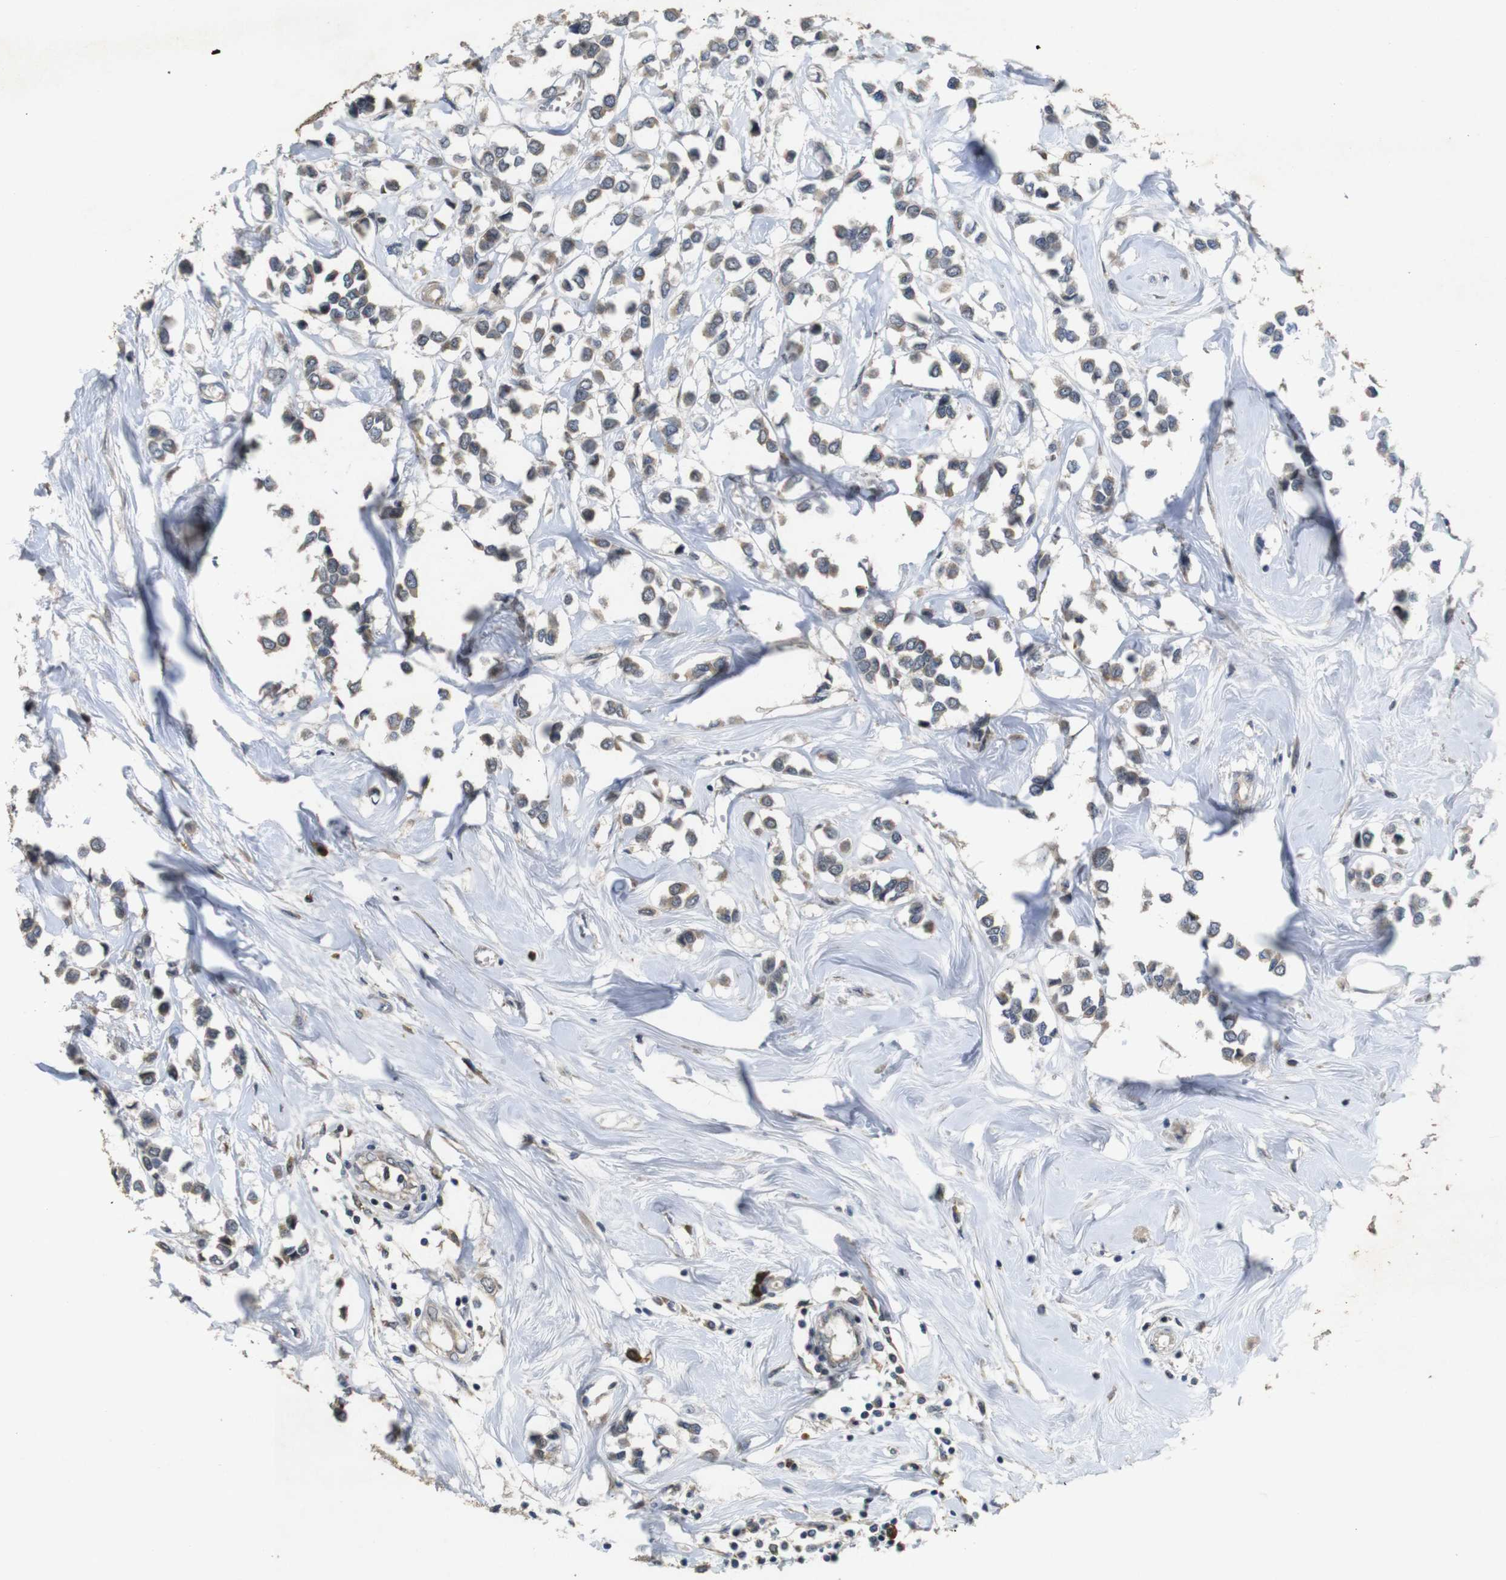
{"staining": {"intensity": "weak", "quantity": "<25%", "location": "cytoplasmic/membranous"}, "tissue": "breast cancer", "cell_type": "Tumor cells", "image_type": "cancer", "snomed": [{"axis": "morphology", "description": "Lobular carcinoma"}, {"axis": "topography", "description": "Breast"}], "caption": "Immunohistochemistry (IHC) micrograph of neoplastic tissue: human breast cancer stained with DAB displays no significant protein staining in tumor cells.", "gene": "MAGI2", "patient": {"sex": "female", "age": 51}}